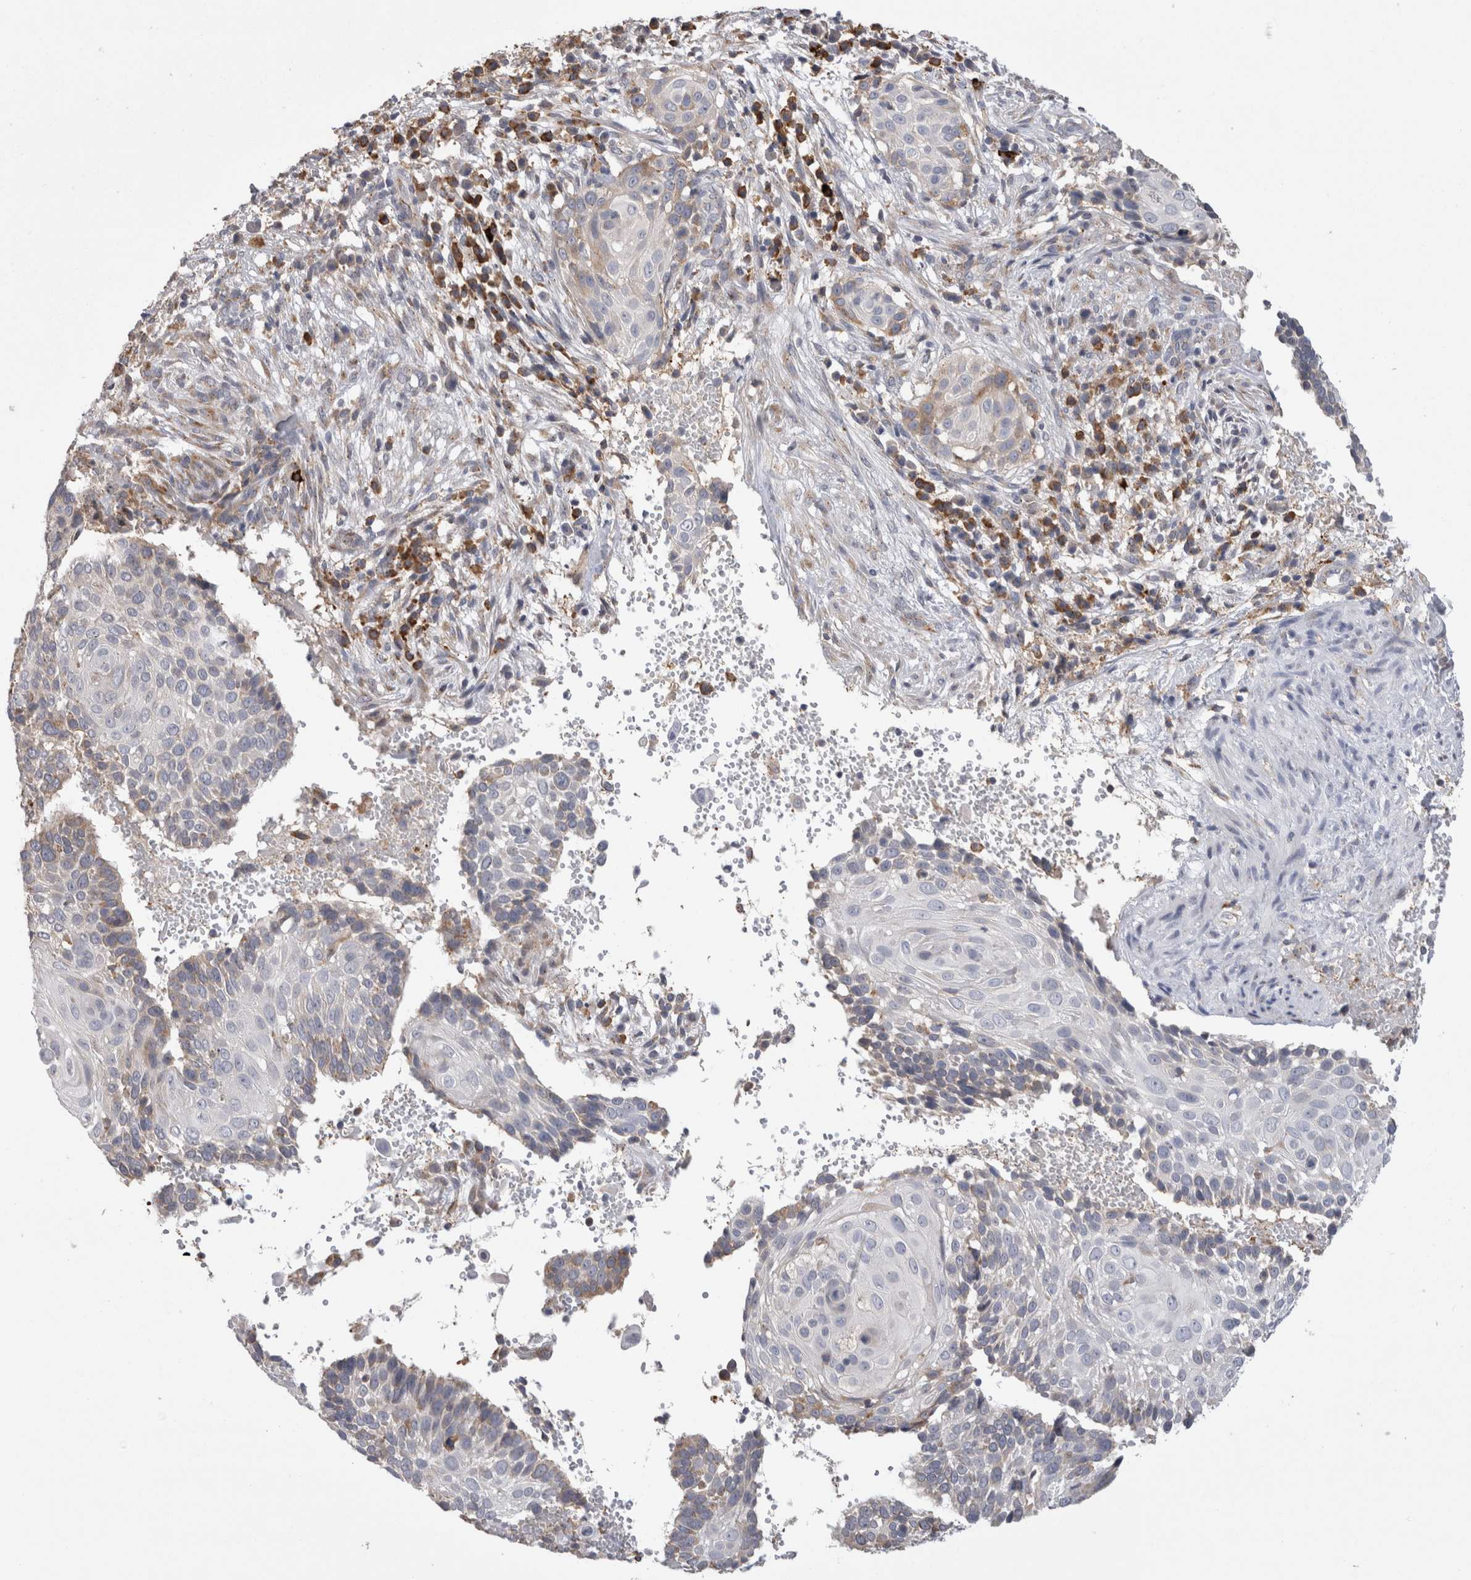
{"staining": {"intensity": "weak", "quantity": "<25%", "location": "cytoplasmic/membranous"}, "tissue": "cervical cancer", "cell_type": "Tumor cells", "image_type": "cancer", "snomed": [{"axis": "morphology", "description": "Squamous cell carcinoma, NOS"}, {"axis": "topography", "description": "Cervix"}], "caption": "Micrograph shows no significant protein positivity in tumor cells of squamous cell carcinoma (cervical). Brightfield microscopy of IHC stained with DAB (brown) and hematoxylin (blue), captured at high magnification.", "gene": "ZNF341", "patient": {"sex": "female", "age": 74}}